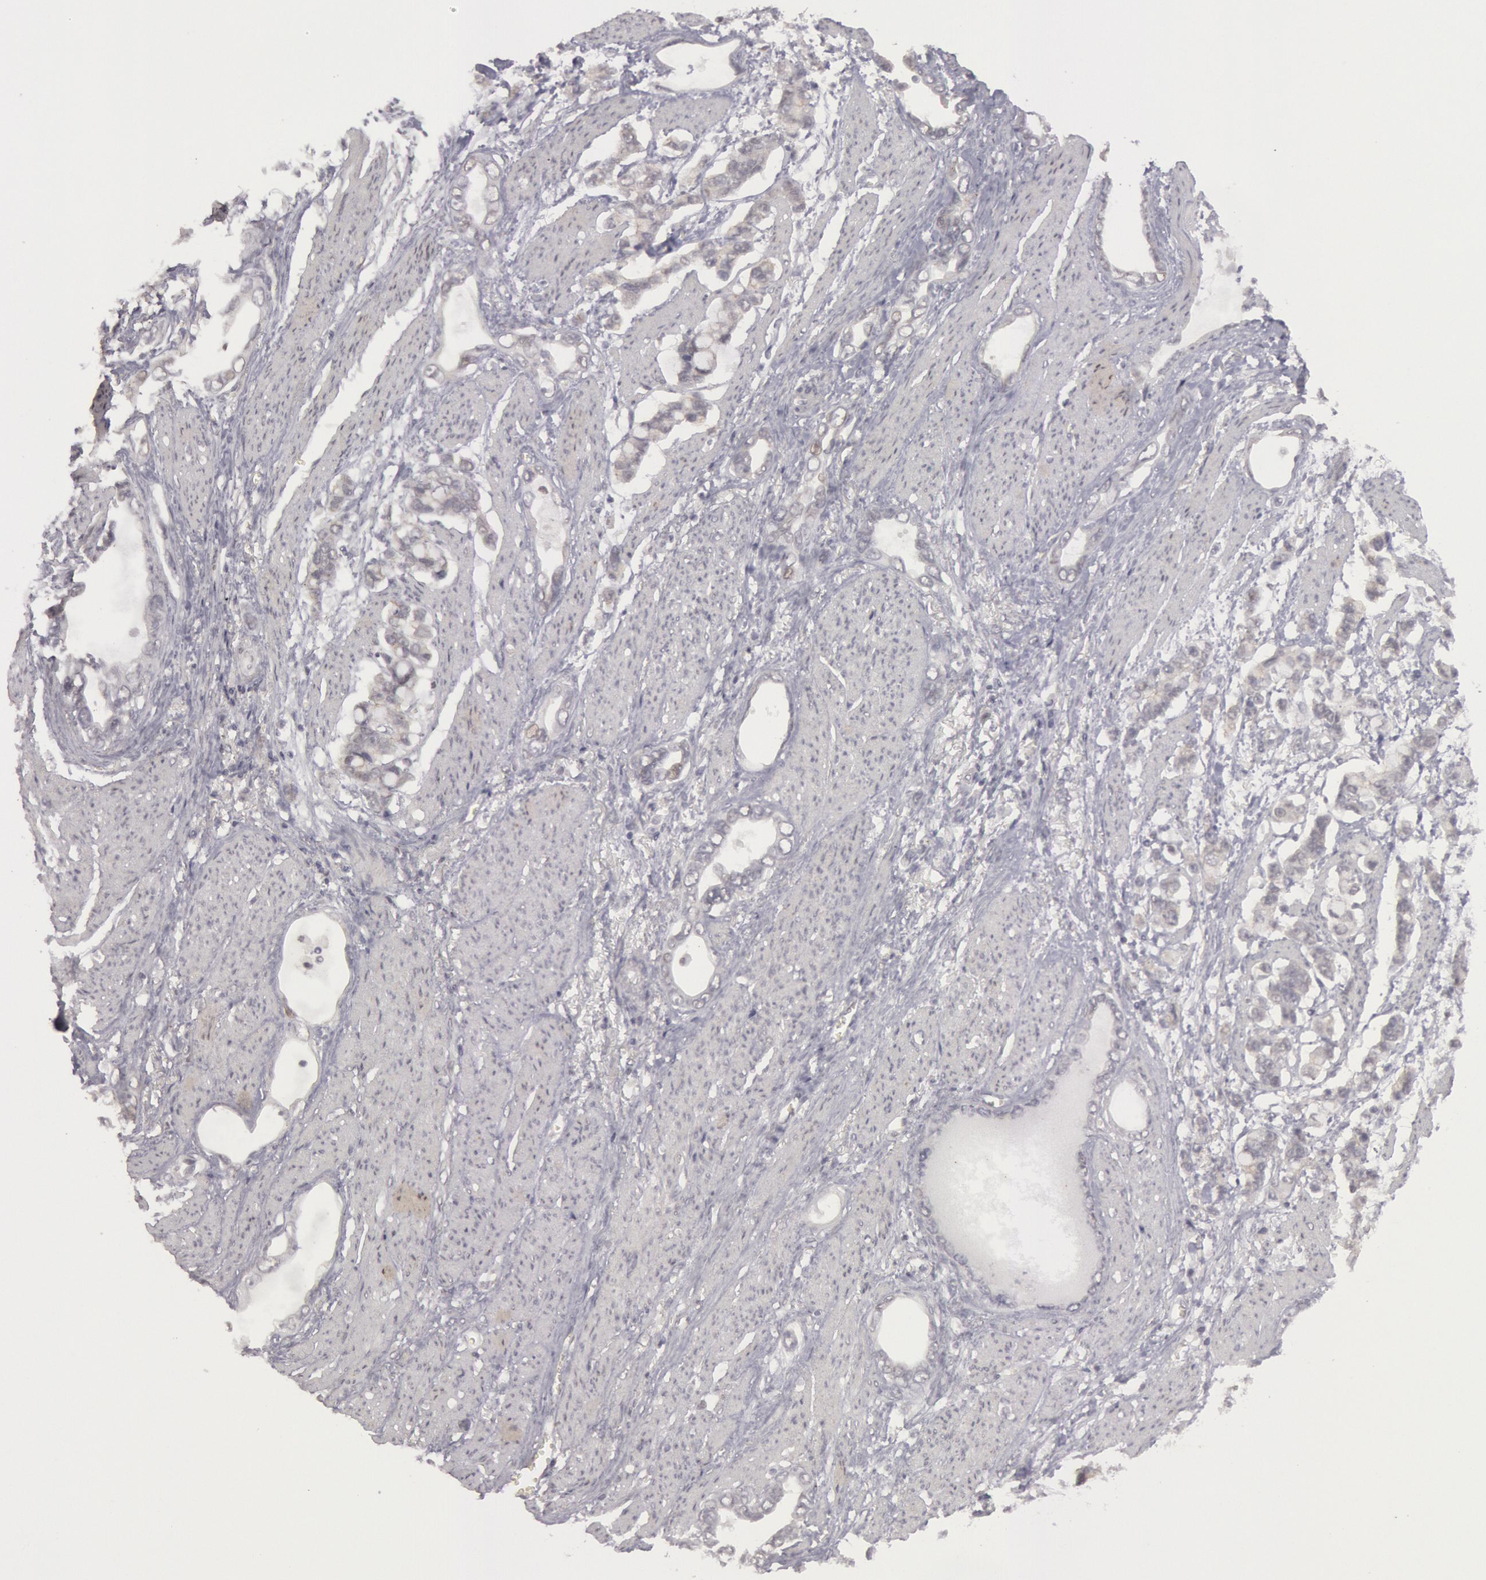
{"staining": {"intensity": "negative", "quantity": "none", "location": "none"}, "tissue": "stomach cancer", "cell_type": "Tumor cells", "image_type": "cancer", "snomed": [{"axis": "morphology", "description": "Adenocarcinoma, NOS"}, {"axis": "topography", "description": "Stomach"}], "caption": "Human stomach cancer (adenocarcinoma) stained for a protein using IHC demonstrates no staining in tumor cells.", "gene": "RIMBP3C", "patient": {"sex": "male", "age": 78}}